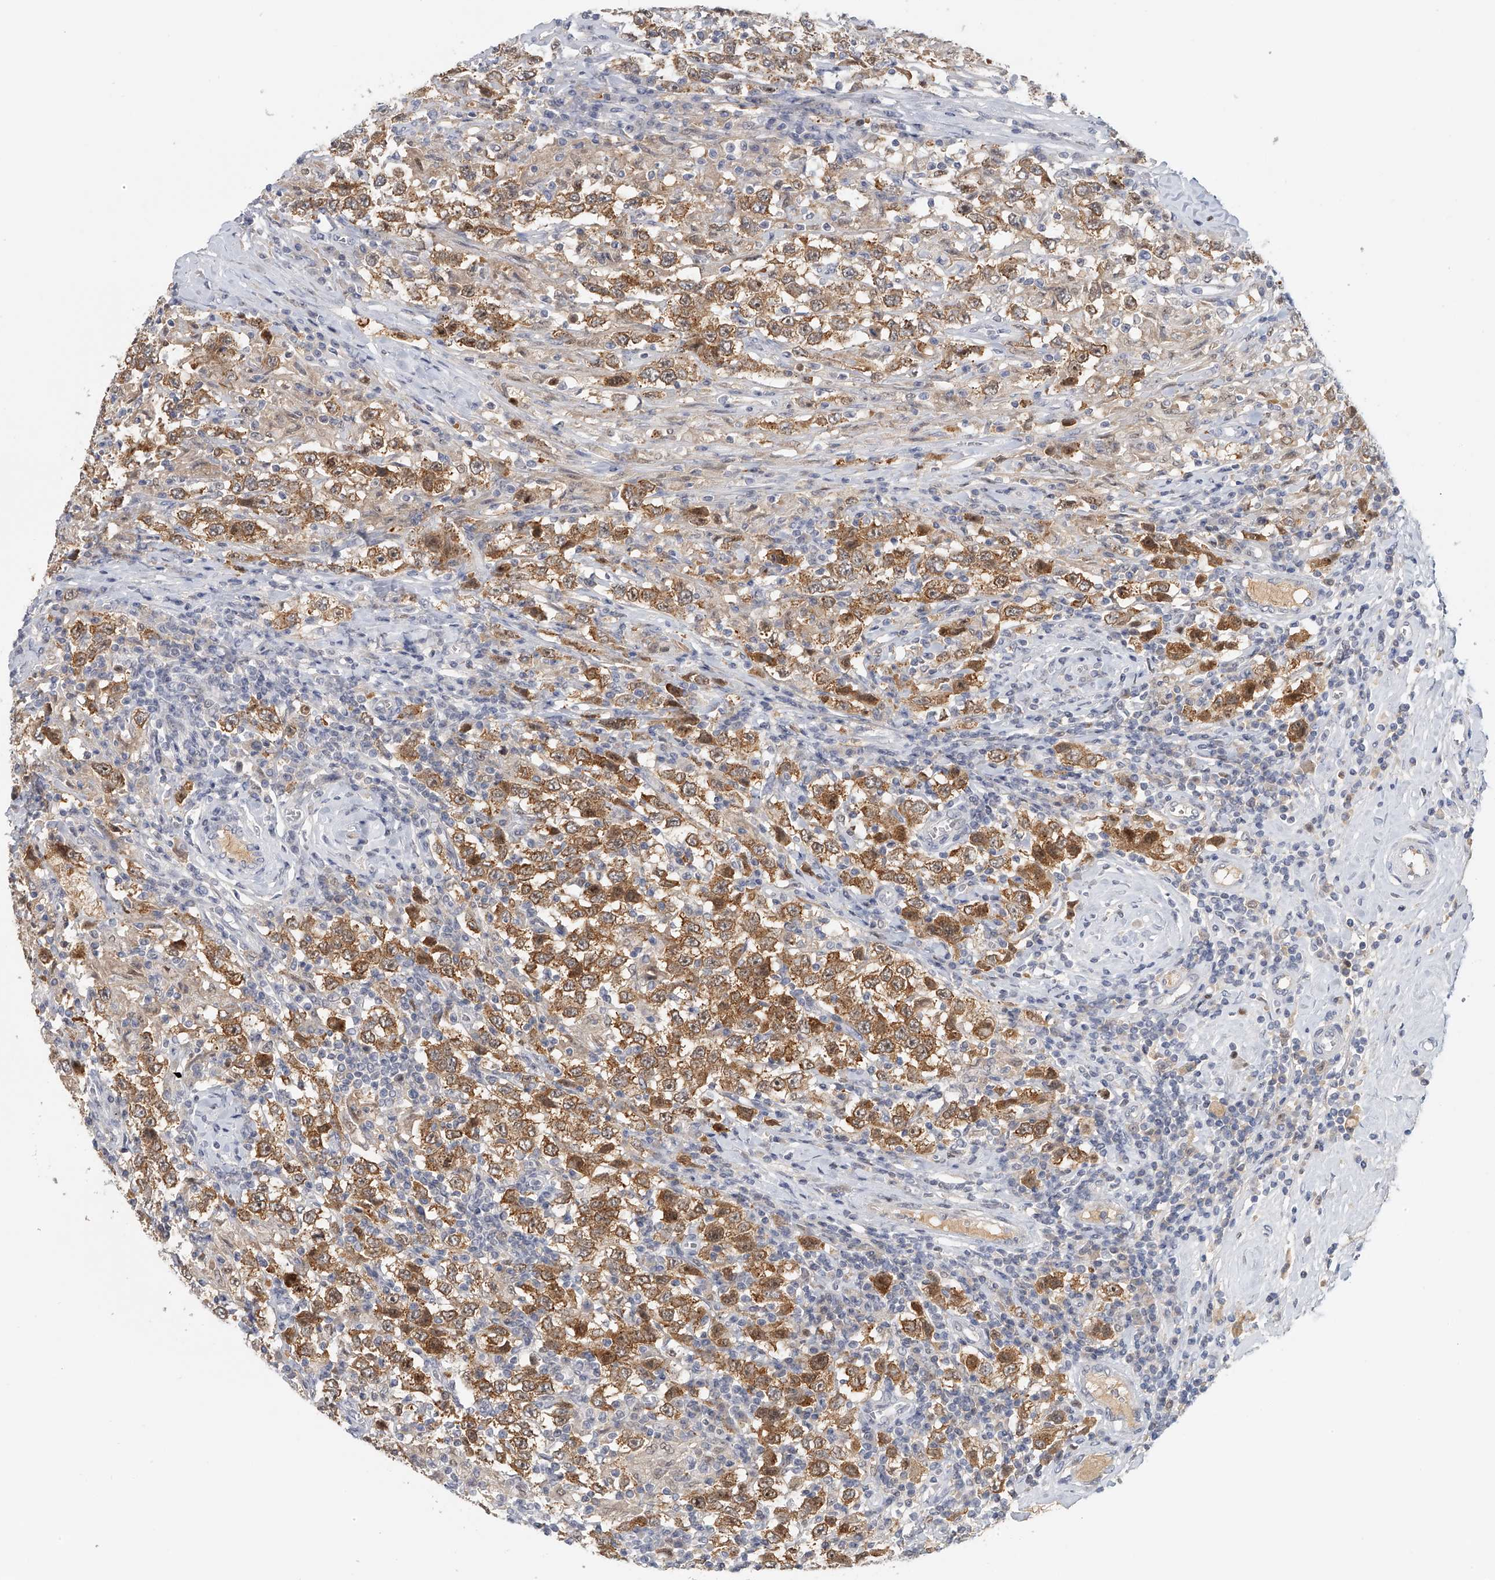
{"staining": {"intensity": "moderate", "quantity": ">75%", "location": "cytoplasmic/membranous"}, "tissue": "testis cancer", "cell_type": "Tumor cells", "image_type": "cancer", "snomed": [{"axis": "morphology", "description": "Seminoma, NOS"}, {"axis": "topography", "description": "Testis"}], "caption": "IHC micrograph of neoplastic tissue: testis cancer stained using IHC exhibits medium levels of moderate protein expression localized specifically in the cytoplasmic/membranous of tumor cells, appearing as a cytoplasmic/membranous brown color.", "gene": "DDX43", "patient": {"sex": "male", "age": 41}}